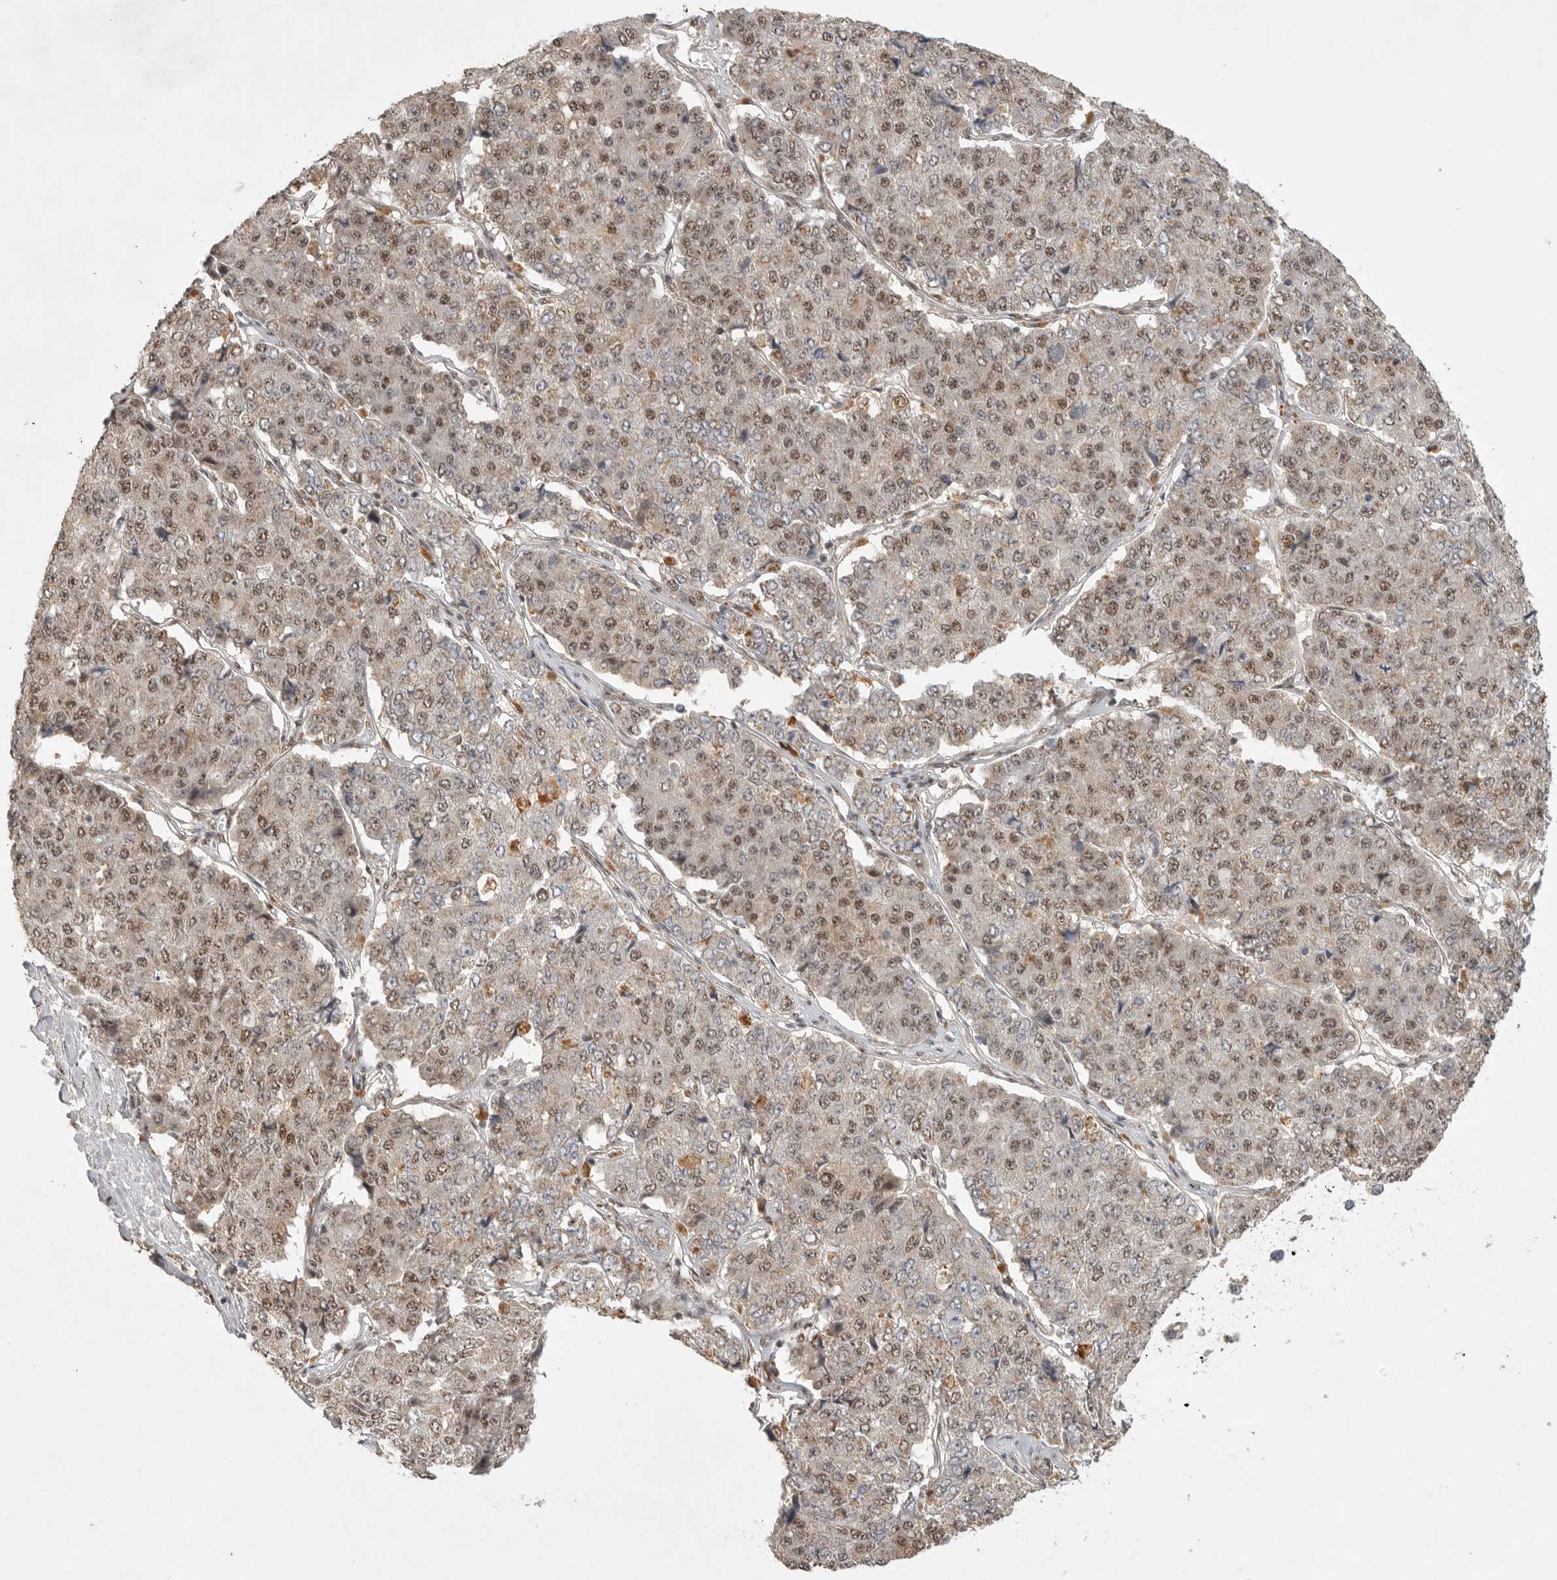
{"staining": {"intensity": "moderate", "quantity": ">75%", "location": "nuclear"}, "tissue": "pancreatic cancer", "cell_type": "Tumor cells", "image_type": "cancer", "snomed": [{"axis": "morphology", "description": "Adenocarcinoma, NOS"}, {"axis": "topography", "description": "Pancreas"}], "caption": "DAB (3,3'-diaminobenzidine) immunohistochemical staining of pancreatic cancer (adenocarcinoma) displays moderate nuclear protein positivity in approximately >75% of tumor cells. Using DAB (brown) and hematoxylin (blue) stains, captured at high magnification using brightfield microscopy.", "gene": "POMP", "patient": {"sex": "male", "age": 50}}